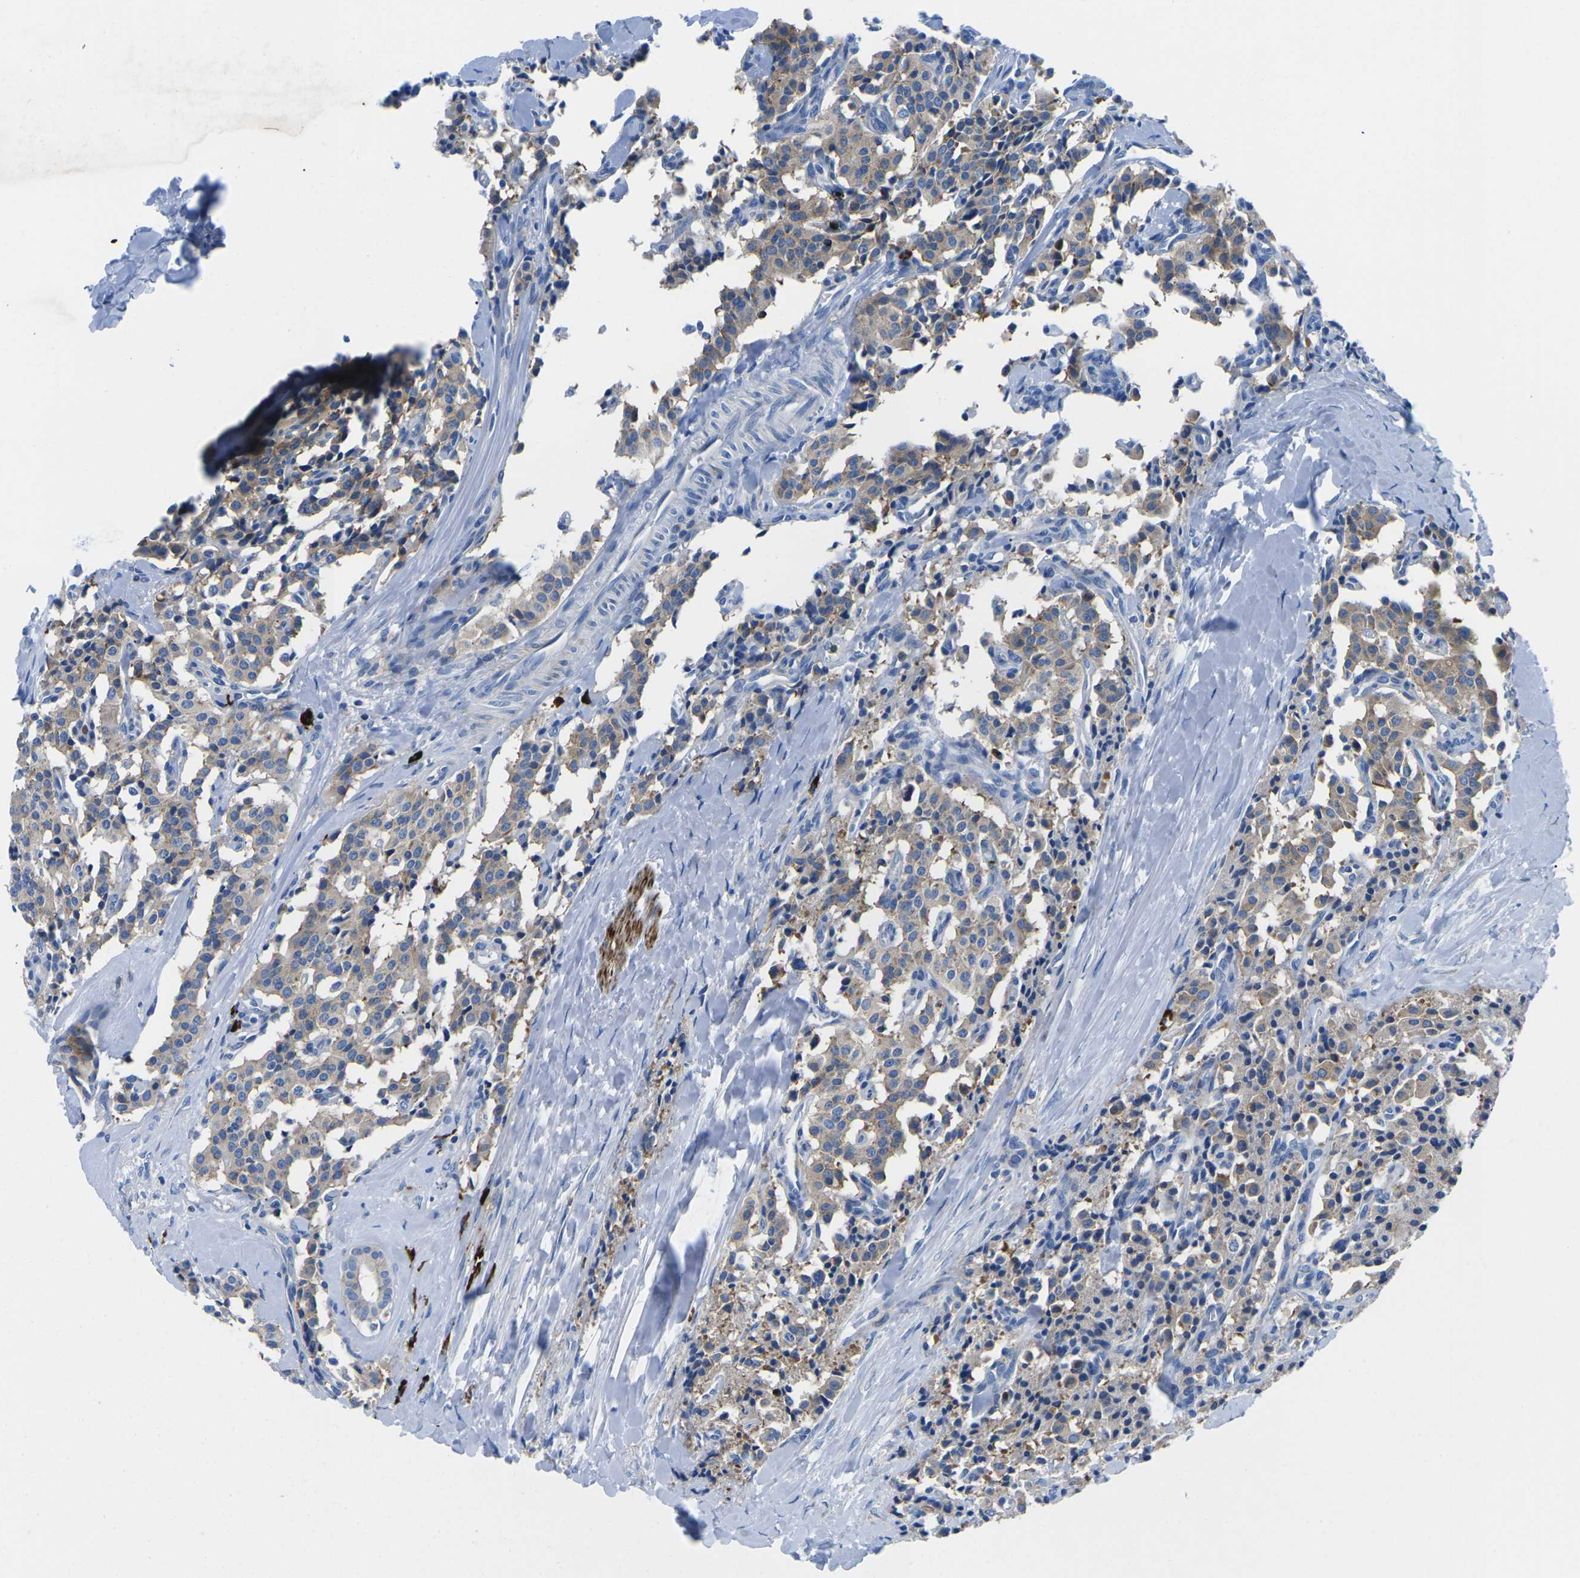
{"staining": {"intensity": "weak", "quantity": ">75%", "location": "cytoplasmic/membranous"}, "tissue": "carcinoid", "cell_type": "Tumor cells", "image_type": "cancer", "snomed": [{"axis": "morphology", "description": "Carcinoid, malignant, NOS"}, {"axis": "topography", "description": "Lung"}], "caption": "DAB (3,3'-diaminobenzidine) immunohistochemical staining of human malignant carcinoid displays weak cytoplasmic/membranous protein positivity in about >75% of tumor cells. (DAB (3,3'-diaminobenzidine) IHC with brightfield microscopy, high magnification).", "gene": "MC4R", "patient": {"sex": "male", "age": 30}}